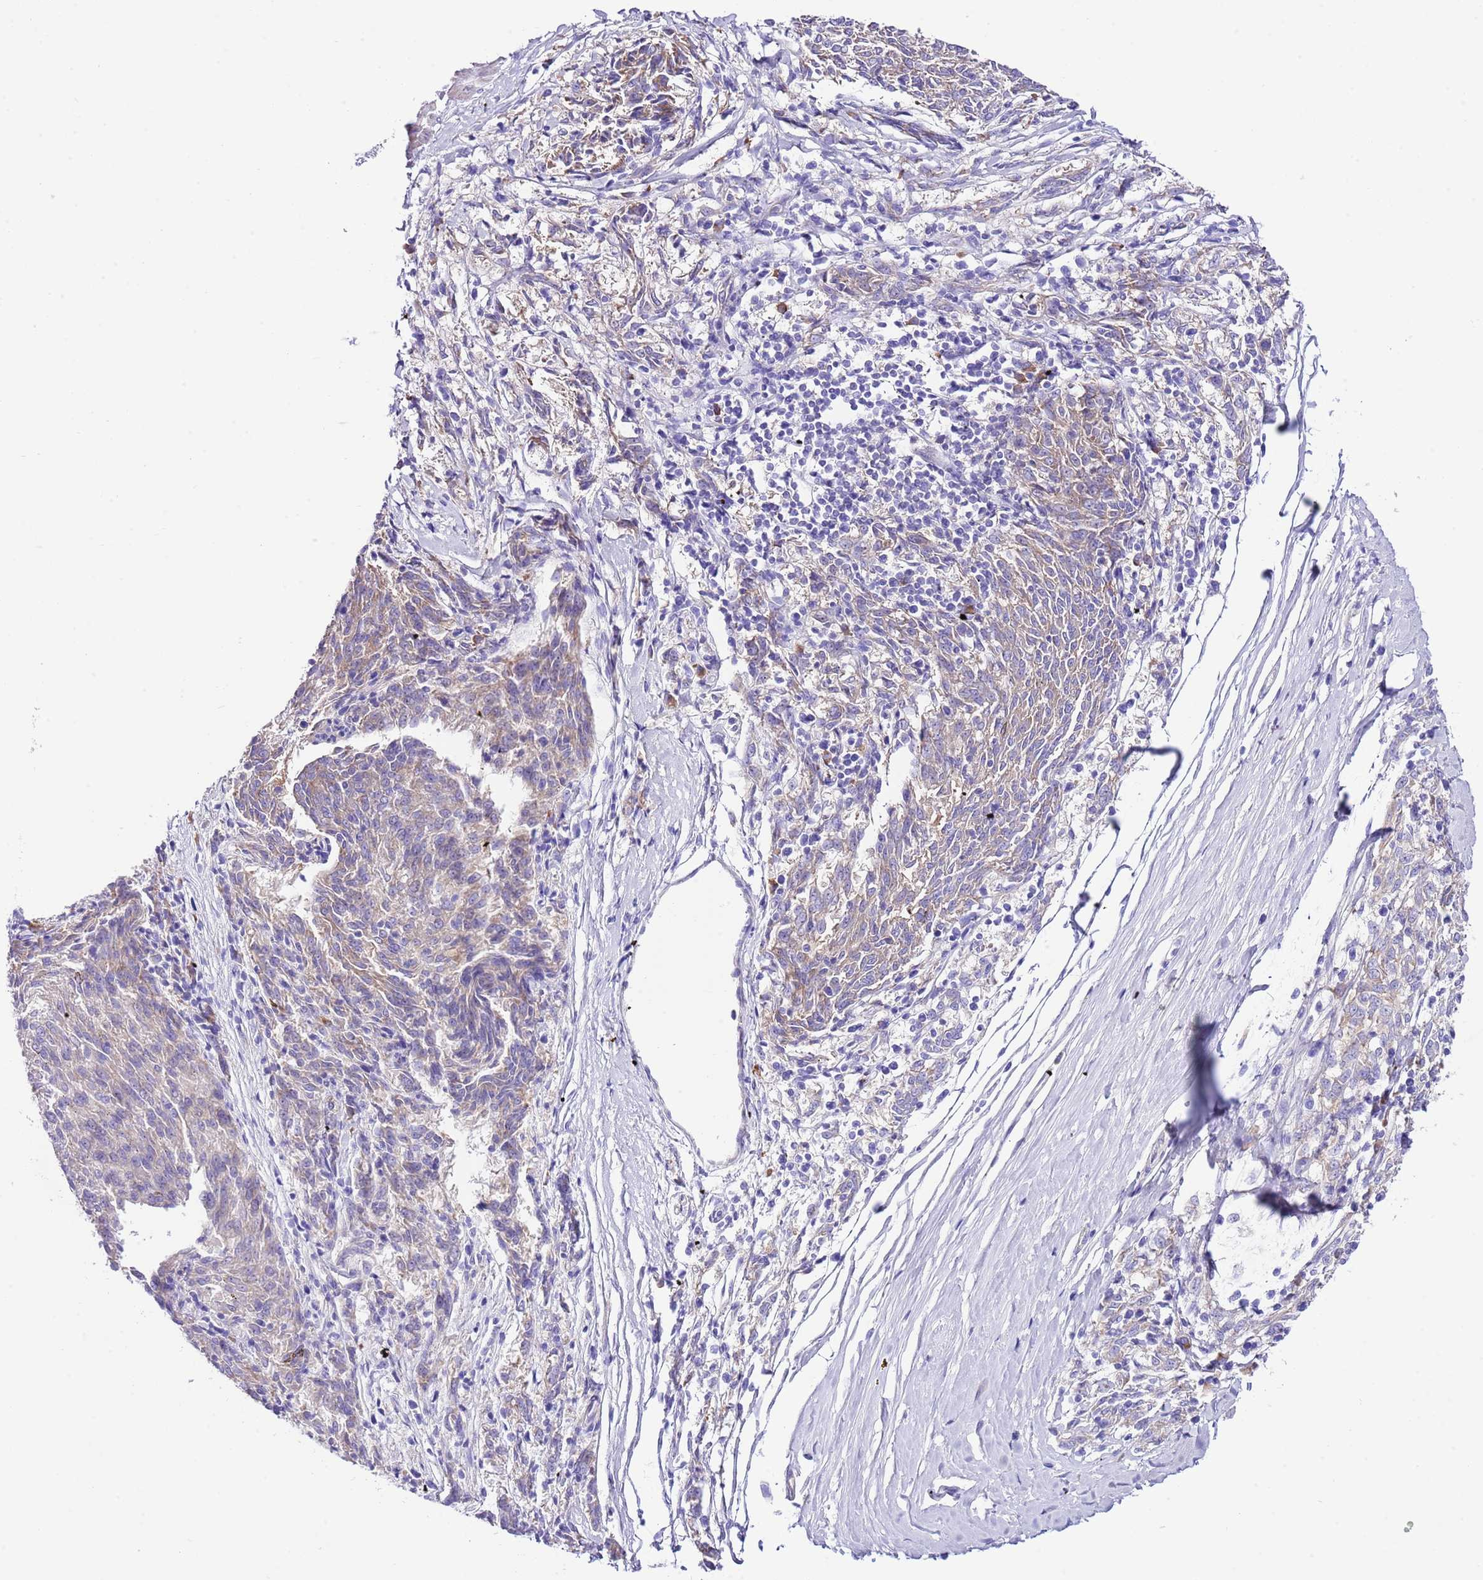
{"staining": {"intensity": "weak", "quantity": "<25%", "location": "cytoplasmic/membranous"}, "tissue": "melanoma", "cell_type": "Tumor cells", "image_type": "cancer", "snomed": [{"axis": "morphology", "description": "Malignant melanoma, NOS"}, {"axis": "topography", "description": "Skin"}], "caption": "Immunohistochemistry histopathology image of neoplastic tissue: human malignant melanoma stained with DAB (3,3'-diaminobenzidine) exhibits no significant protein positivity in tumor cells.", "gene": "RPS10", "patient": {"sex": "female", "age": 72}}